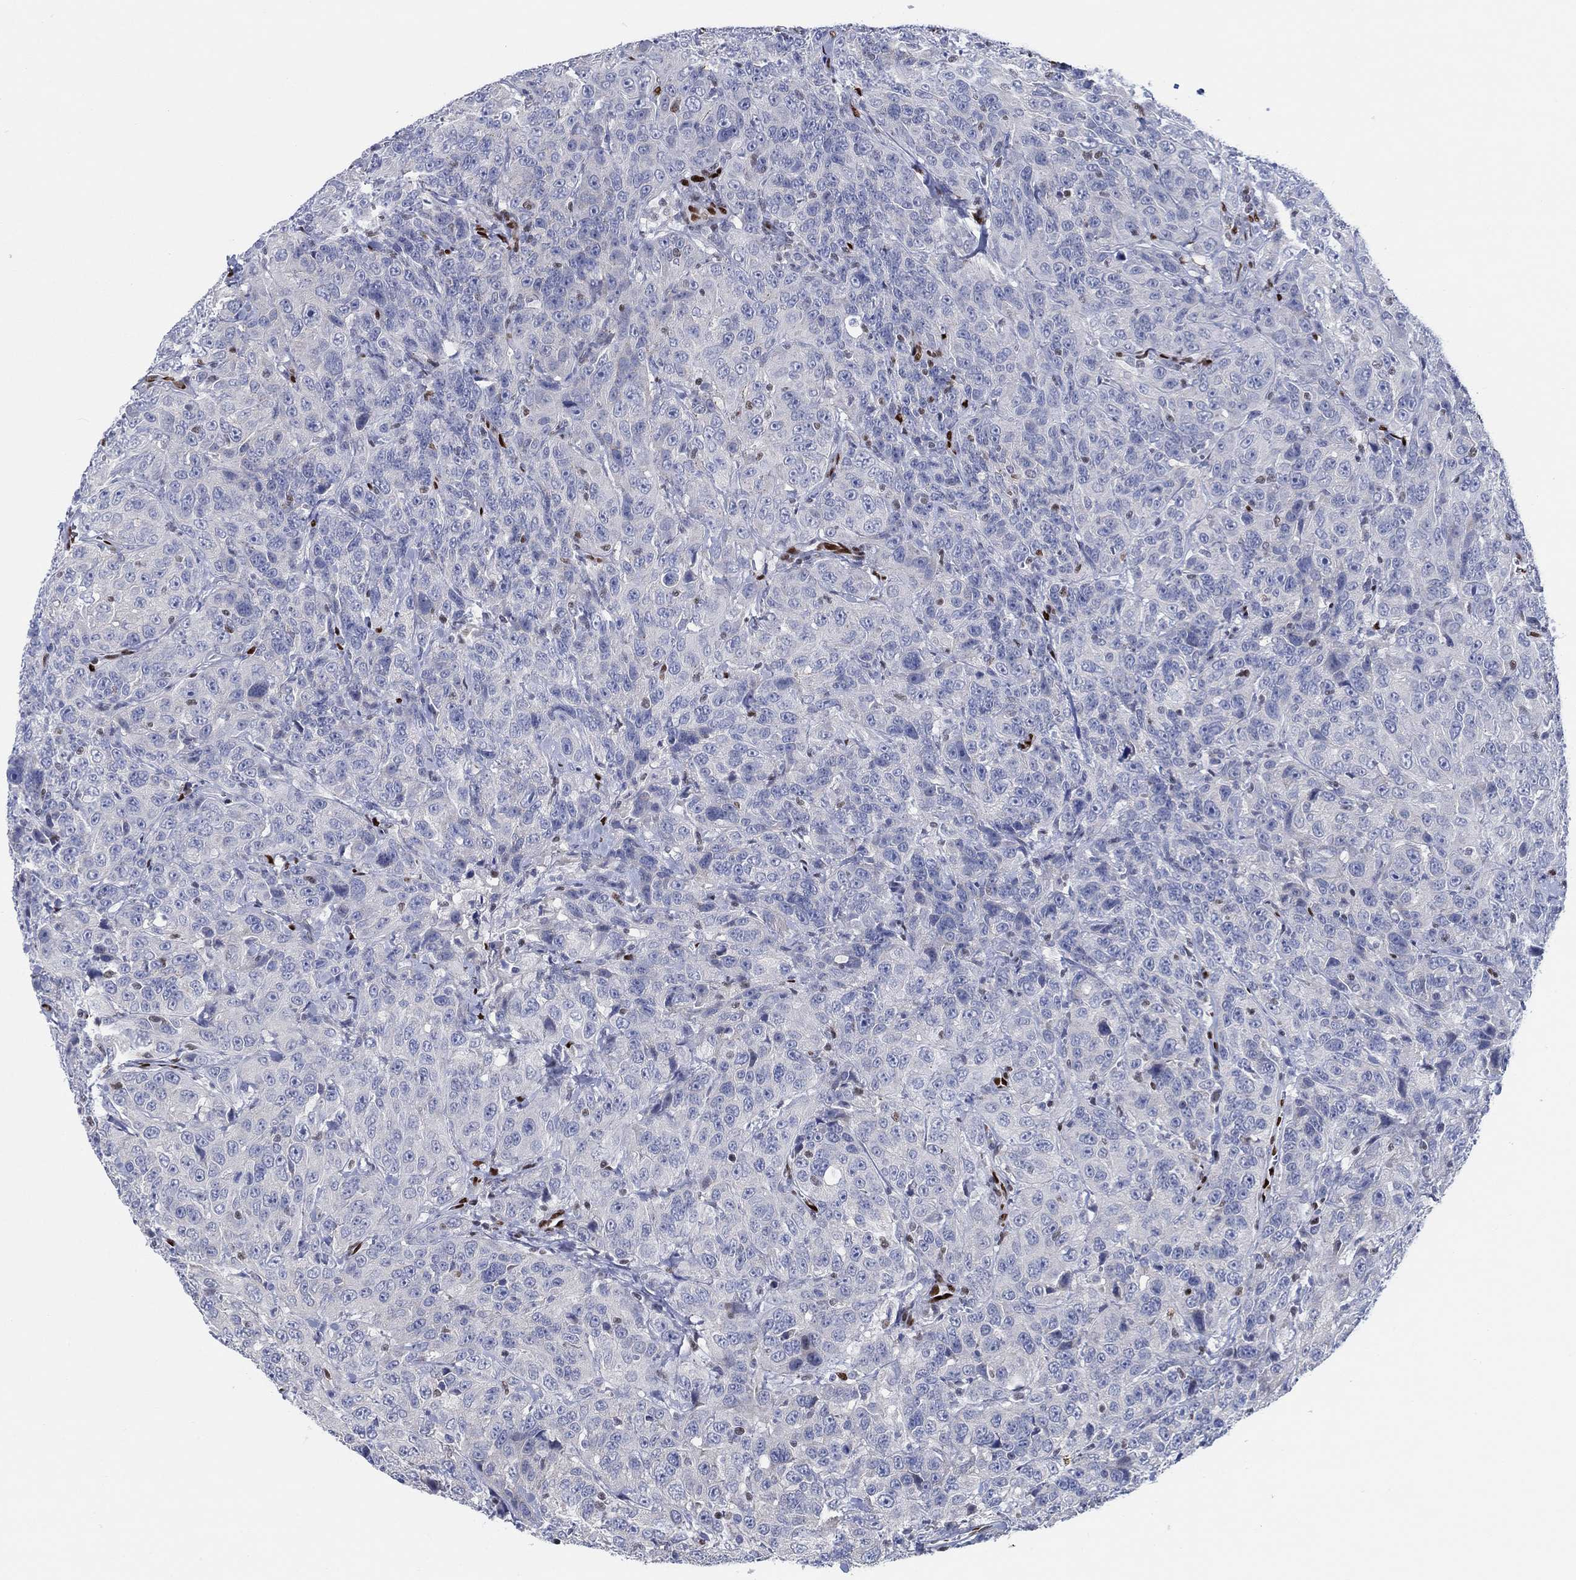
{"staining": {"intensity": "negative", "quantity": "none", "location": "none"}, "tissue": "urothelial cancer", "cell_type": "Tumor cells", "image_type": "cancer", "snomed": [{"axis": "morphology", "description": "Urothelial carcinoma, NOS"}, {"axis": "morphology", "description": "Urothelial carcinoma, High grade"}, {"axis": "topography", "description": "Urinary bladder"}], "caption": "Micrograph shows no protein positivity in tumor cells of urothelial cancer tissue.", "gene": "ZEB1", "patient": {"sex": "female", "age": 73}}